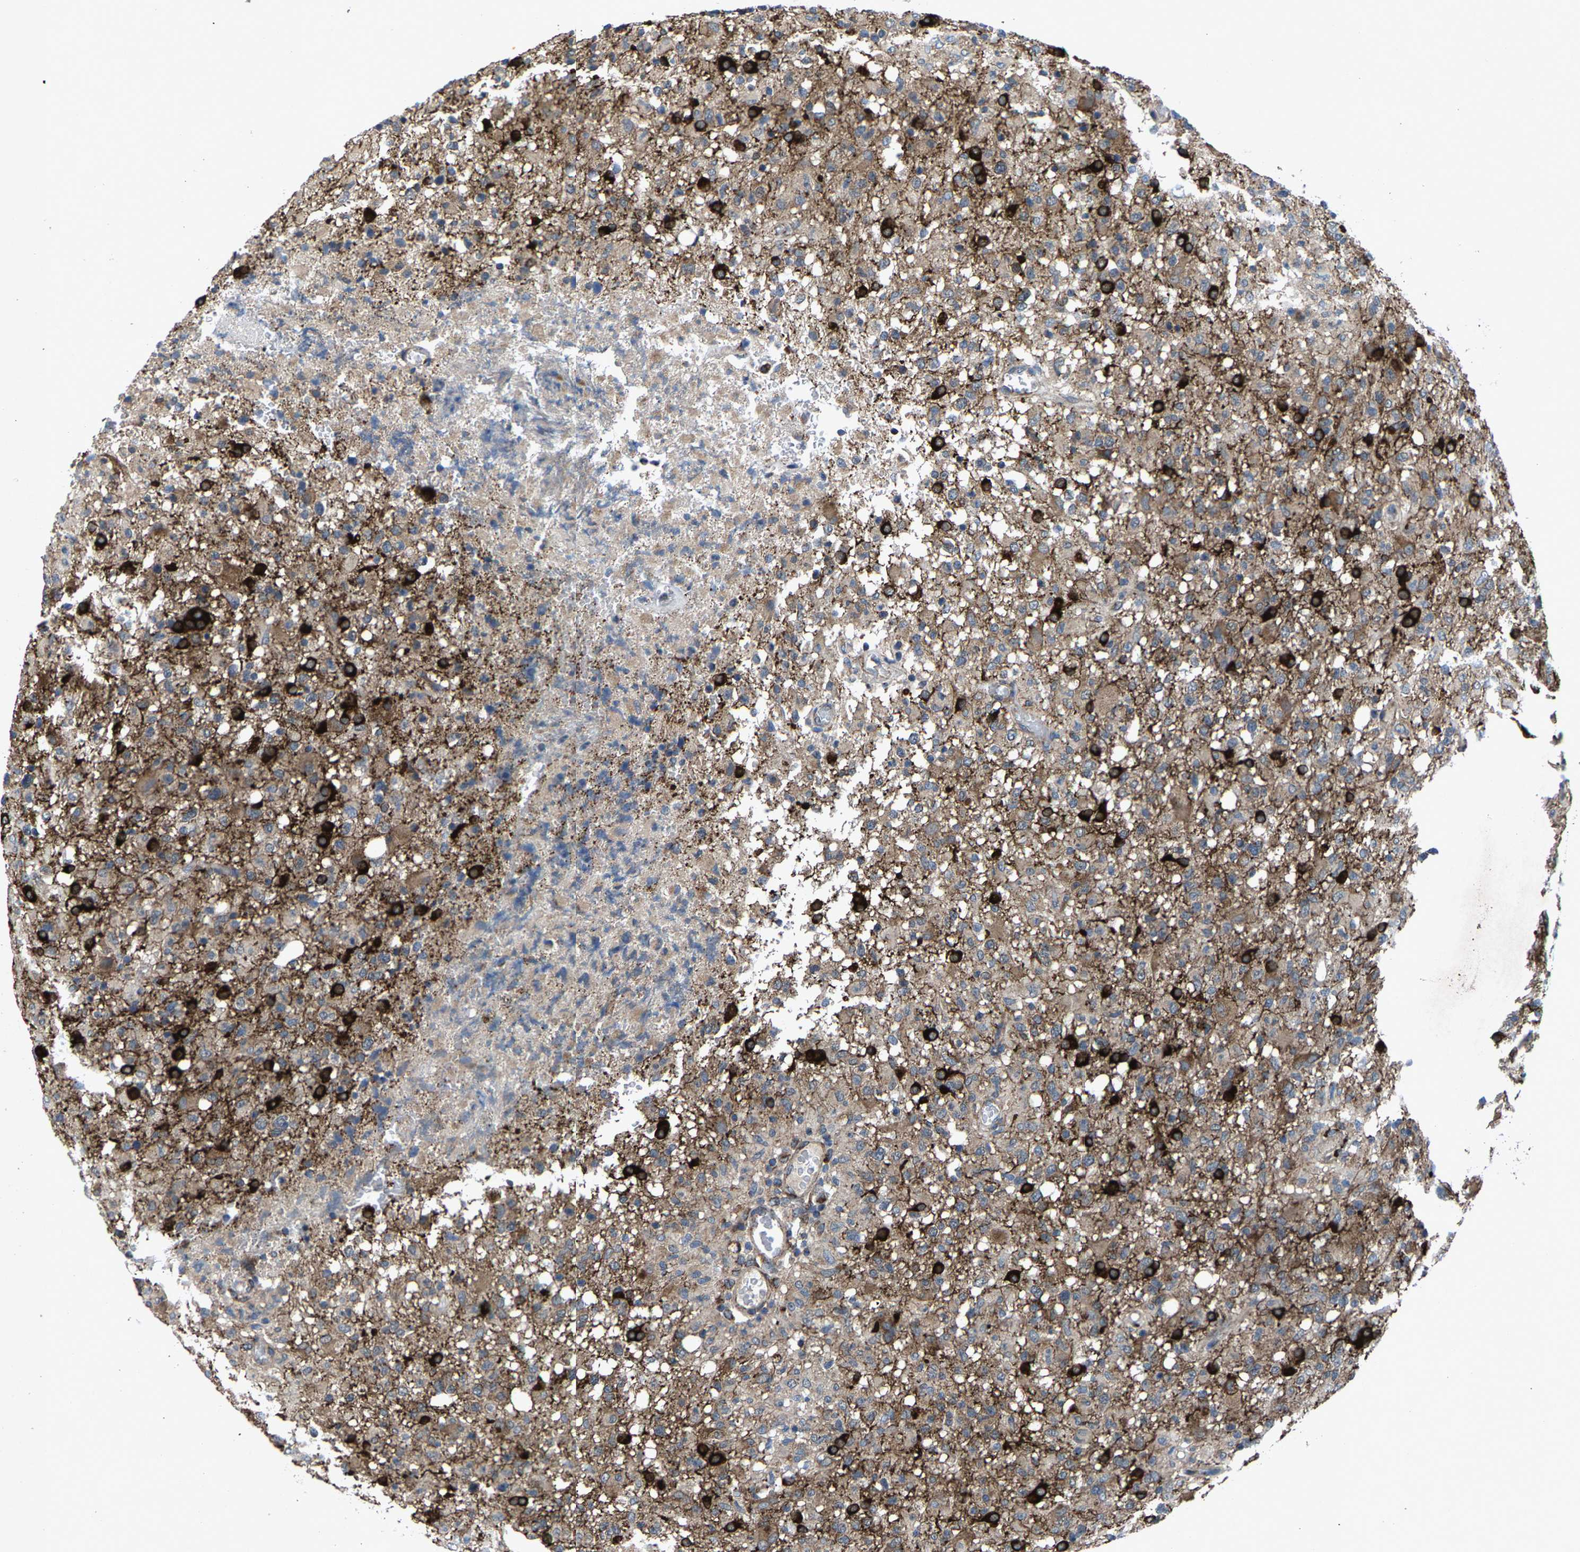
{"staining": {"intensity": "strong", "quantity": ">75%", "location": "cytoplasmic/membranous"}, "tissue": "glioma", "cell_type": "Tumor cells", "image_type": "cancer", "snomed": [{"axis": "morphology", "description": "Glioma, malignant, High grade"}, {"axis": "topography", "description": "Brain"}], "caption": "High-power microscopy captured an immunohistochemistry (IHC) image of malignant high-grade glioma, revealing strong cytoplasmic/membranous positivity in approximately >75% of tumor cells. (IHC, brightfield microscopy, high magnification).", "gene": "PDP1", "patient": {"sex": "female", "age": 57}}